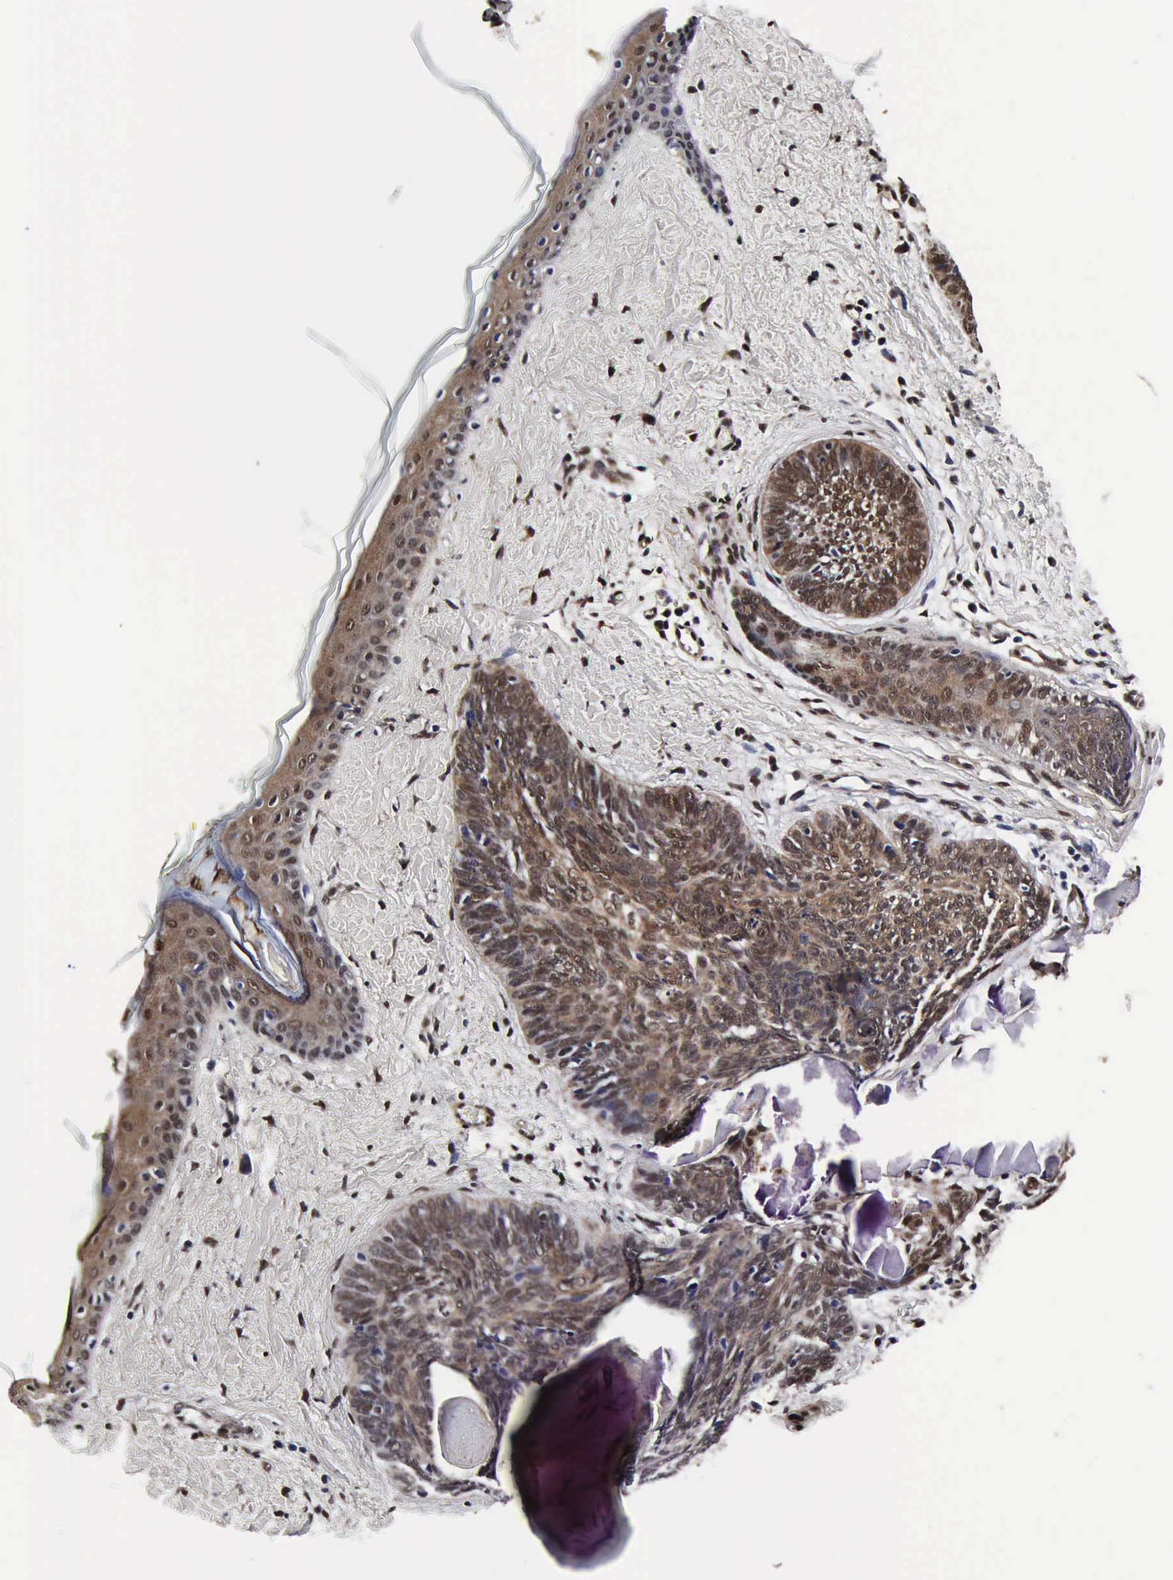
{"staining": {"intensity": "moderate", "quantity": ">75%", "location": "cytoplasmic/membranous,nuclear"}, "tissue": "skin cancer", "cell_type": "Tumor cells", "image_type": "cancer", "snomed": [{"axis": "morphology", "description": "Basal cell carcinoma"}, {"axis": "topography", "description": "Skin"}], "caption": "Skin cancer (basal cell carcinoma) stained with a brown dye displays moderate cytoplasmic/membranous and nuclear positive staining in approximately >75% of tumor cells.", "gene": "UBC", "patient": {"sex": "female", "age": 81}}